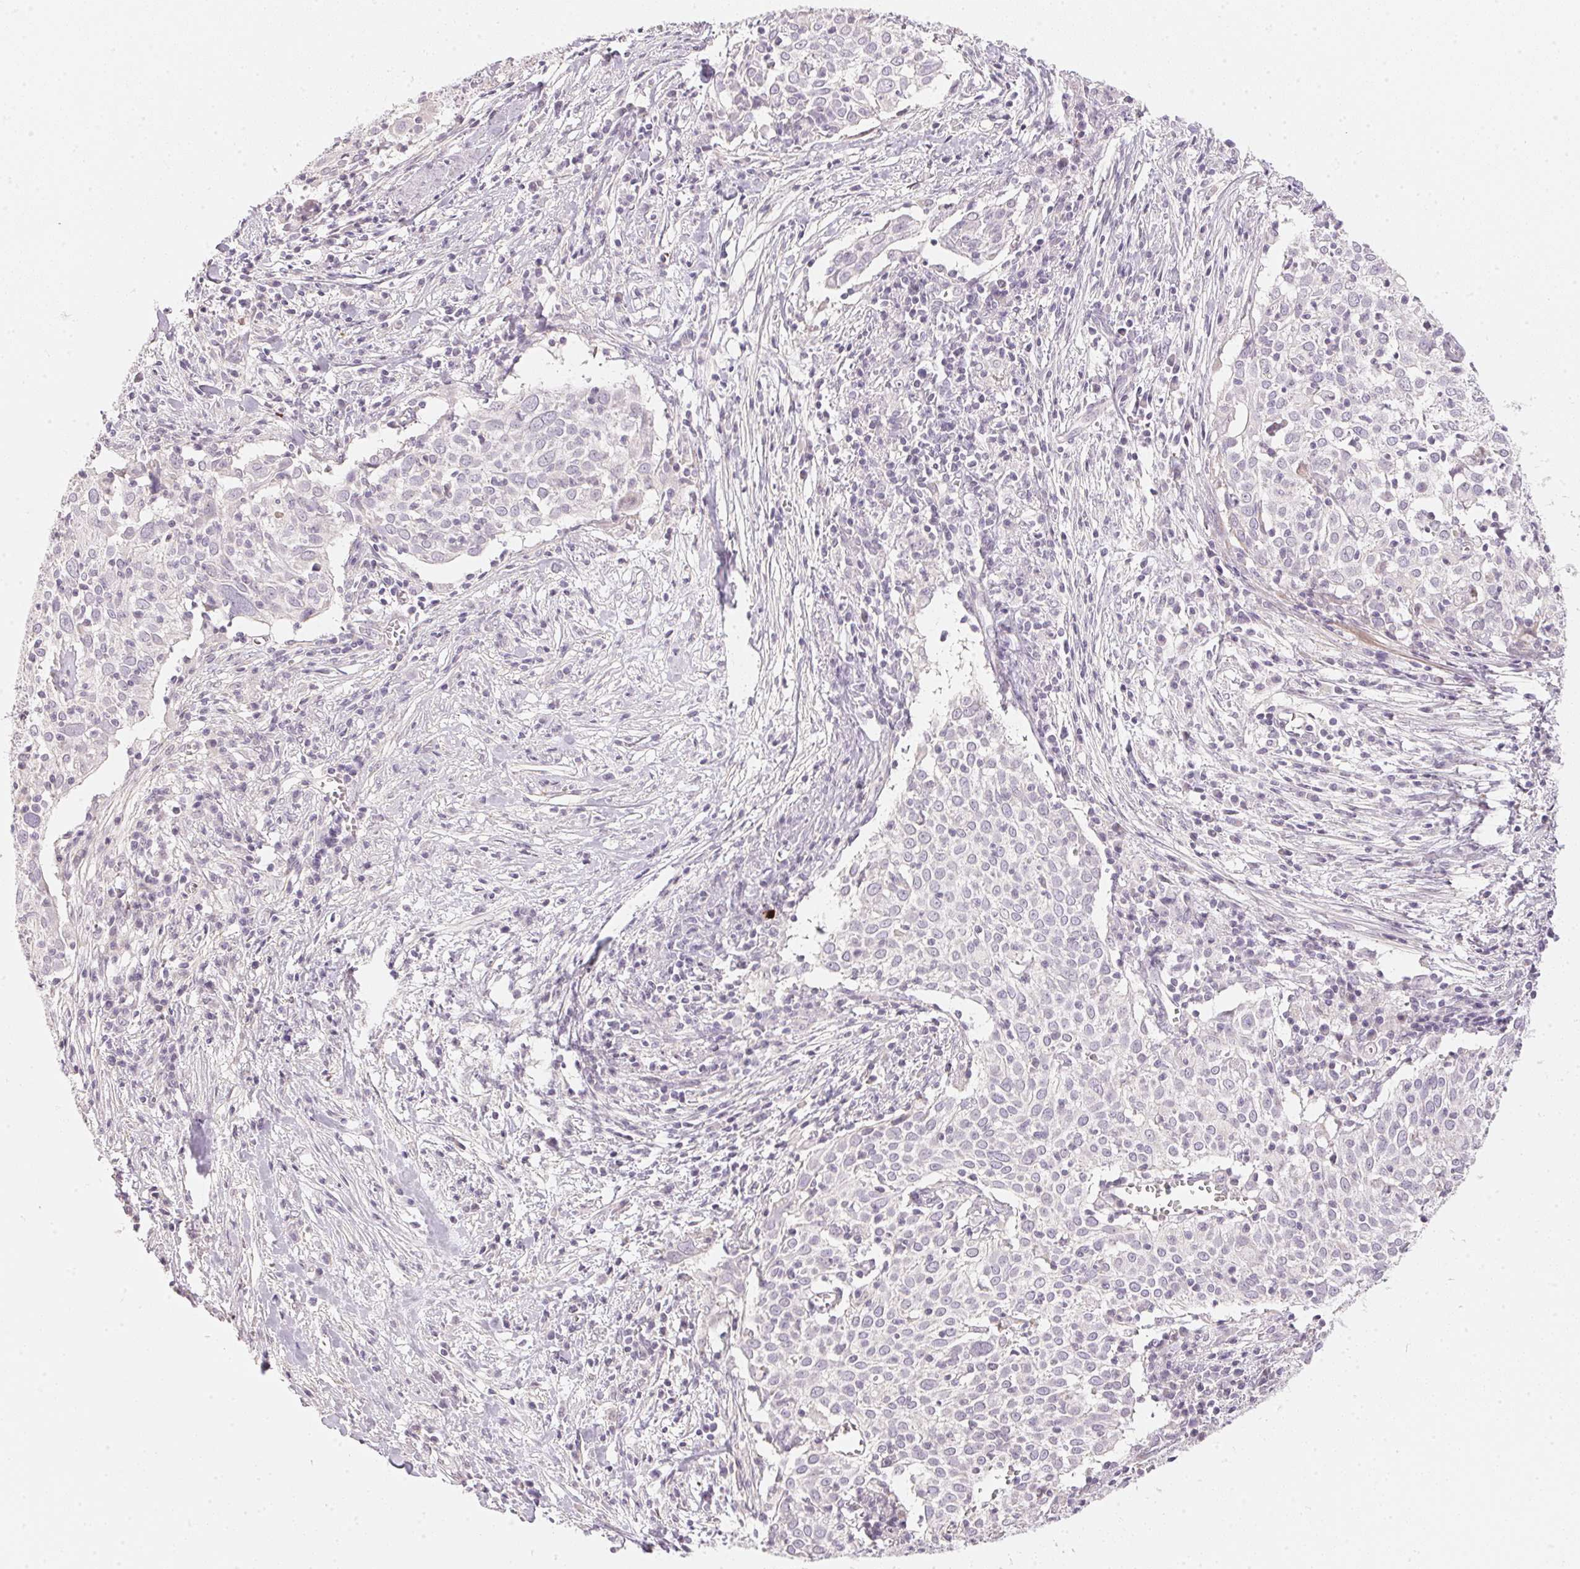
{"staining": {"intensity": "negative", "quantity": "none", "location": "none"}, "tissue": "cervical cancer", "cell_type": "Tumor cells", "image_type": "cancer", "snomed": [{"axis": "morphology", "description": "Squamous cell carcinoma, NOS"}, {"axis": "topography", "description": "Cervix"}], "caption": "Immunohistochemical staining of human squamous cell carcinoma (cervical) shows no significant expression in tumor cells.", "gene": "GDAP1L1", "patient": {"sex": "female", "age": 39}}